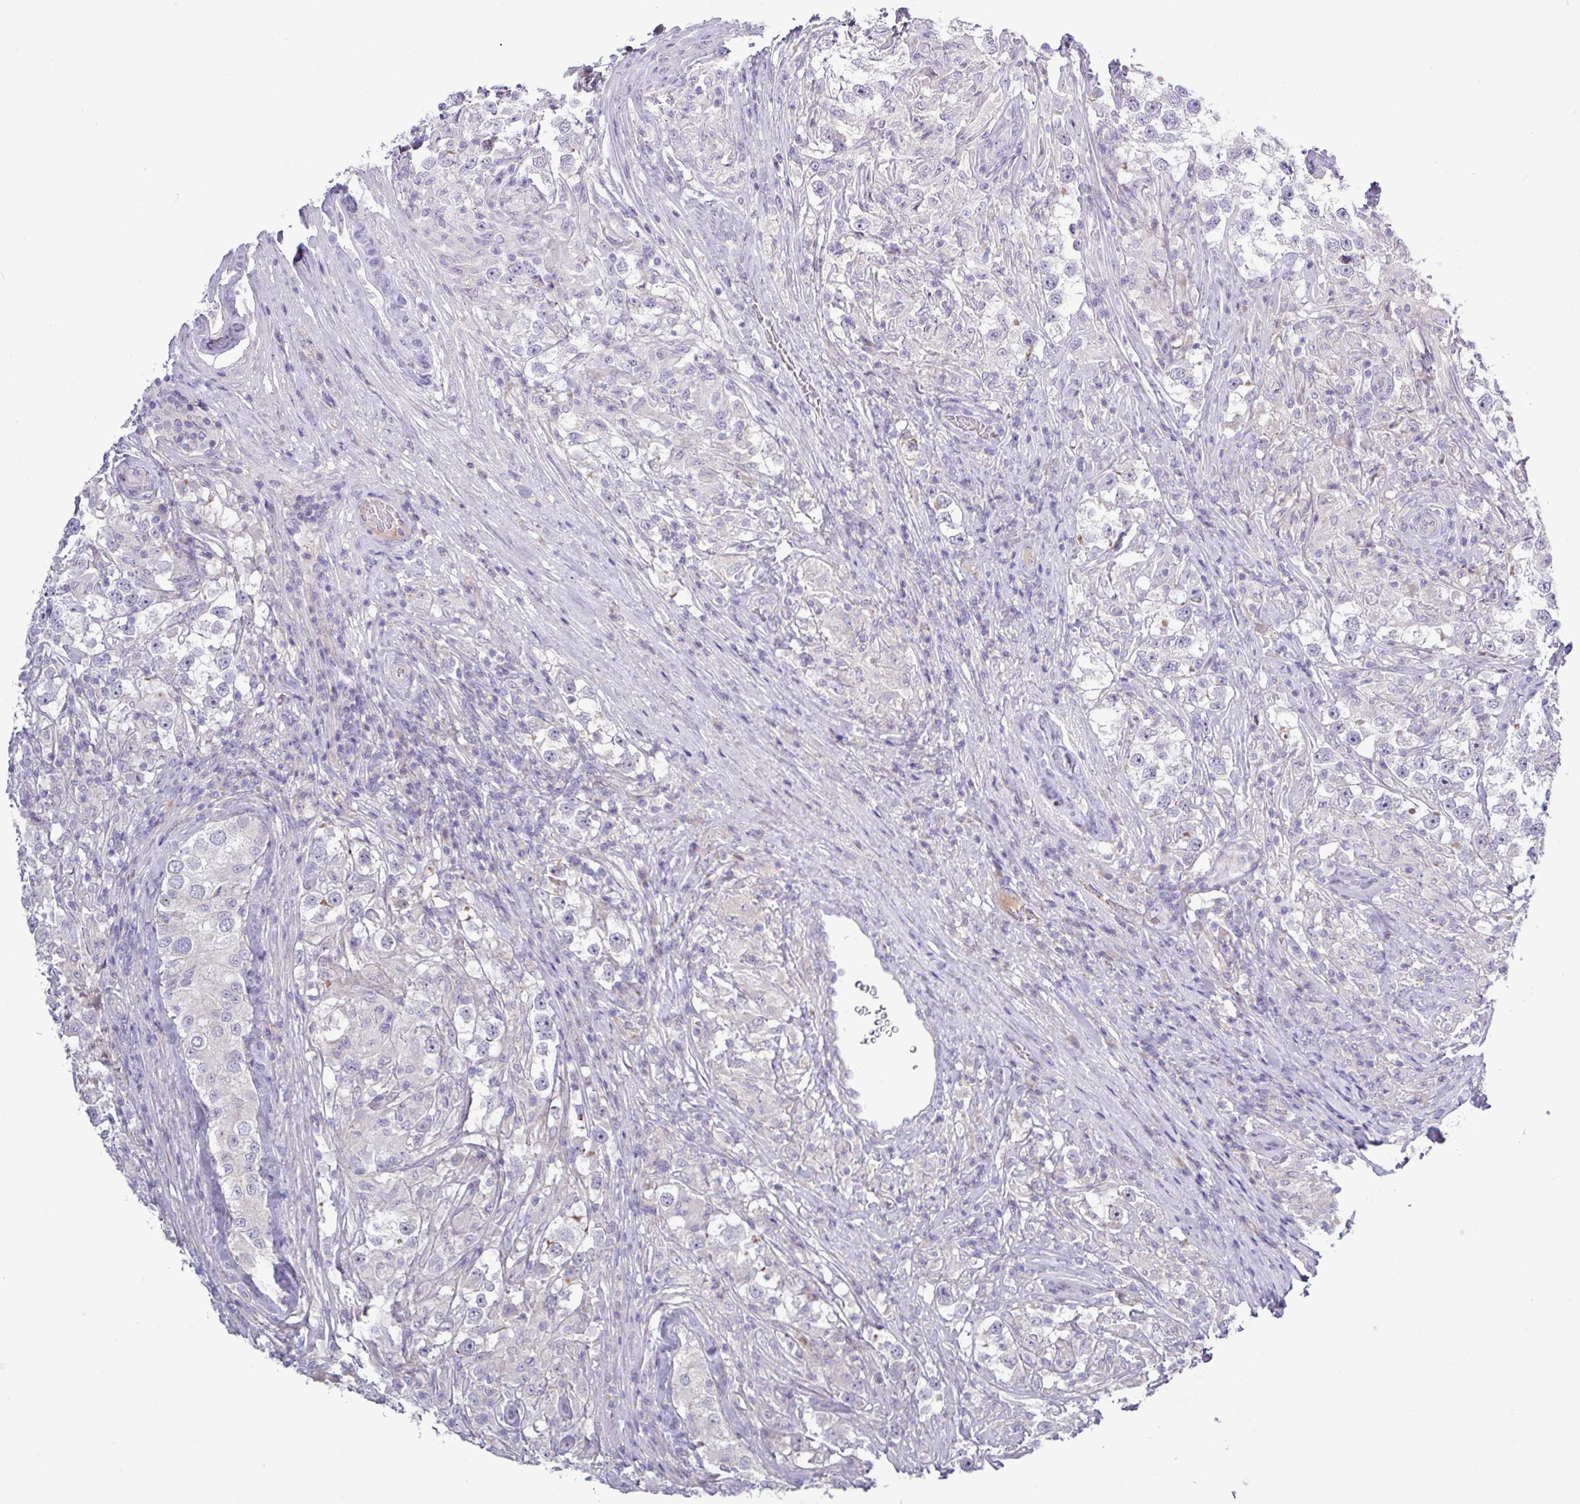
{"staining": {"intensity": "negative", "quantity": "none", "location": "none"}, "tissue": "testis cancer", "cell_type": "Tumor cells", "image_type": "cancer", "snomed": [{"axis": "morphology", "description": "Seminoma, NOS"}, {"axis": "topography", "description": "Testis"}], "caption": "The immunohistochemistry (IHC) photomicrograph has no significant positivity in tumor cells of testis cancer (seminoma) tissue. (Stains: DAB (3,3'-diaminobenzidine) immunohistochemistry (IHC) with hematoxylin counter stain, Microscopy: brightfield microscopy at high magnification).", "gene": "TNFSF12", "patient": {"sex": "male", "age": 46}}